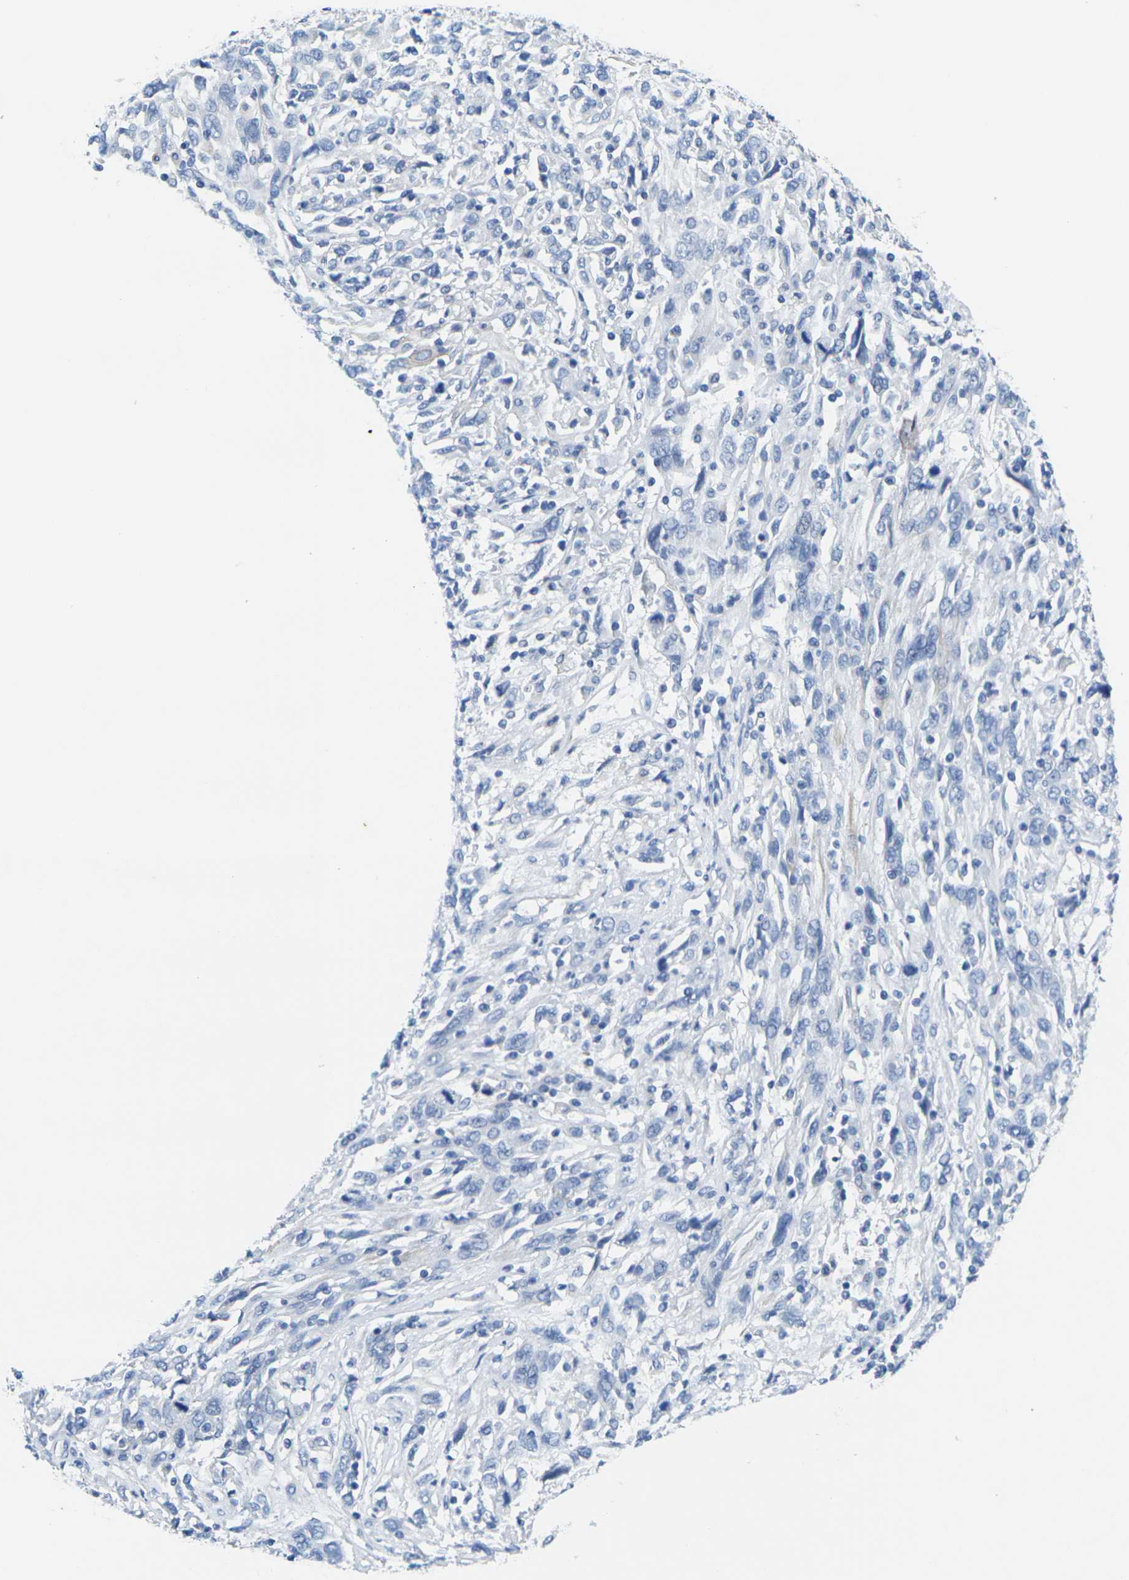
{"staining": {"intensity": "negative", "quantity": "none", "location": "none"}, "tissue": "cervical cancer", "cell_type": "Tumor cells", "image_type": "cancer", "snomed": [{"axis": "morphology", "description": "Squamous cell carcinoma, NOS"}, {"axis": "topography", "description": "Cervix"}], "caption": "DAB immunohistochemical staining of cervical squamous cell carcinoma displays no significant staining in tumor cells. (Stains: DAB IHC with hematoxylin counter stain, Microscopy: brightfield microscopy at high magnification).", "gene": "CRK", "patient": {"sex": "female", "age": 46}}